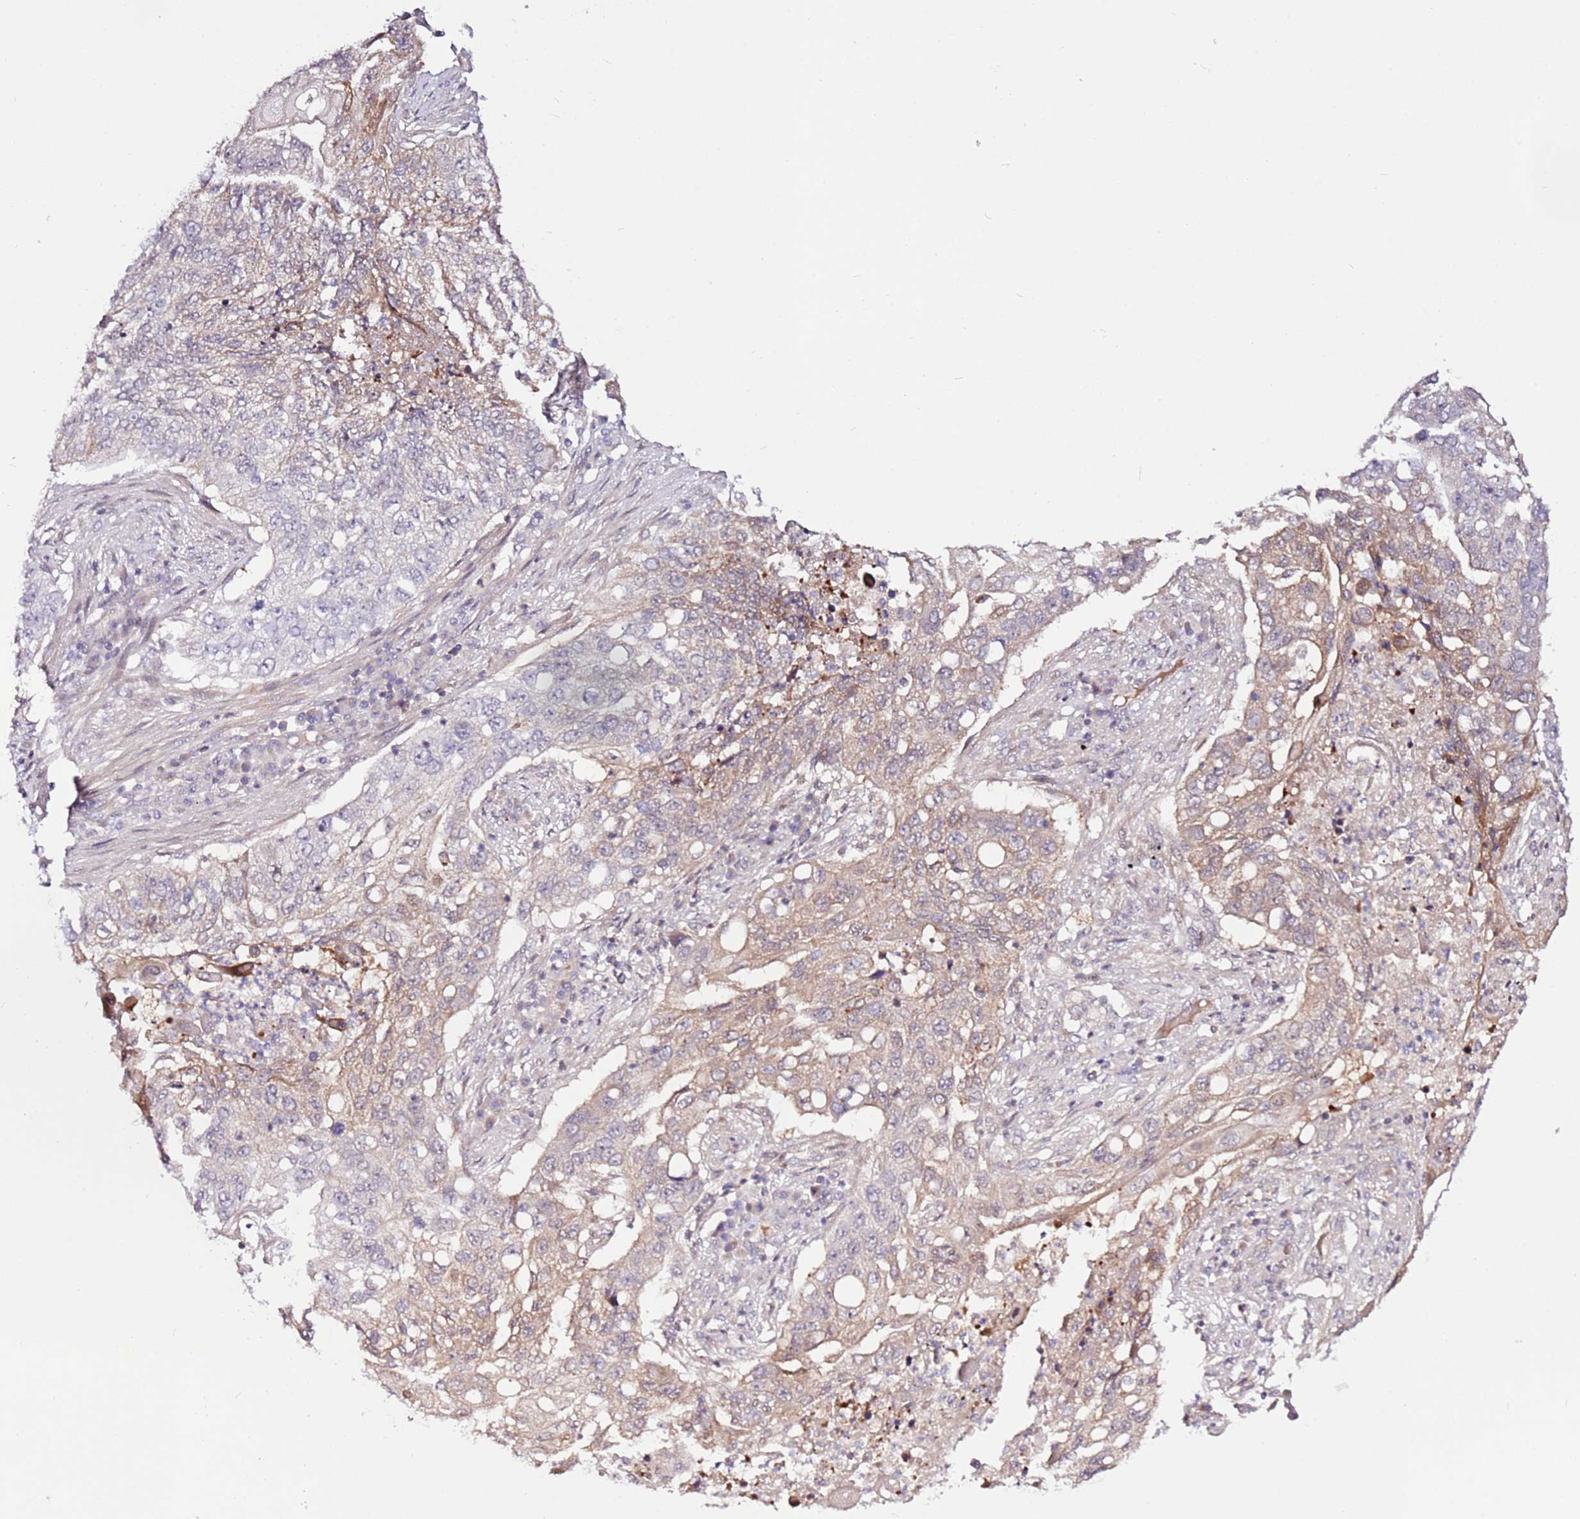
{"staining": {"intensity": "weak", "quantity": "25%-75%", "location": "cytoplasmic/membranous"}, "tissue": "lung cancer", "cell_type": "Tumor cells", "image_type": "cancer", "snomed": [{"axis": "morphology", "description": "Squamous cell carcinoma, NOS"}, {"axis": "topography", "description": "Lung"}], "caption": "Lung squamous cell carcinoma stained with a protein marker exhibits weak staining in tumor cells.", "gene": "MTG2", "patient": {"sex": "female", "age": 63}}